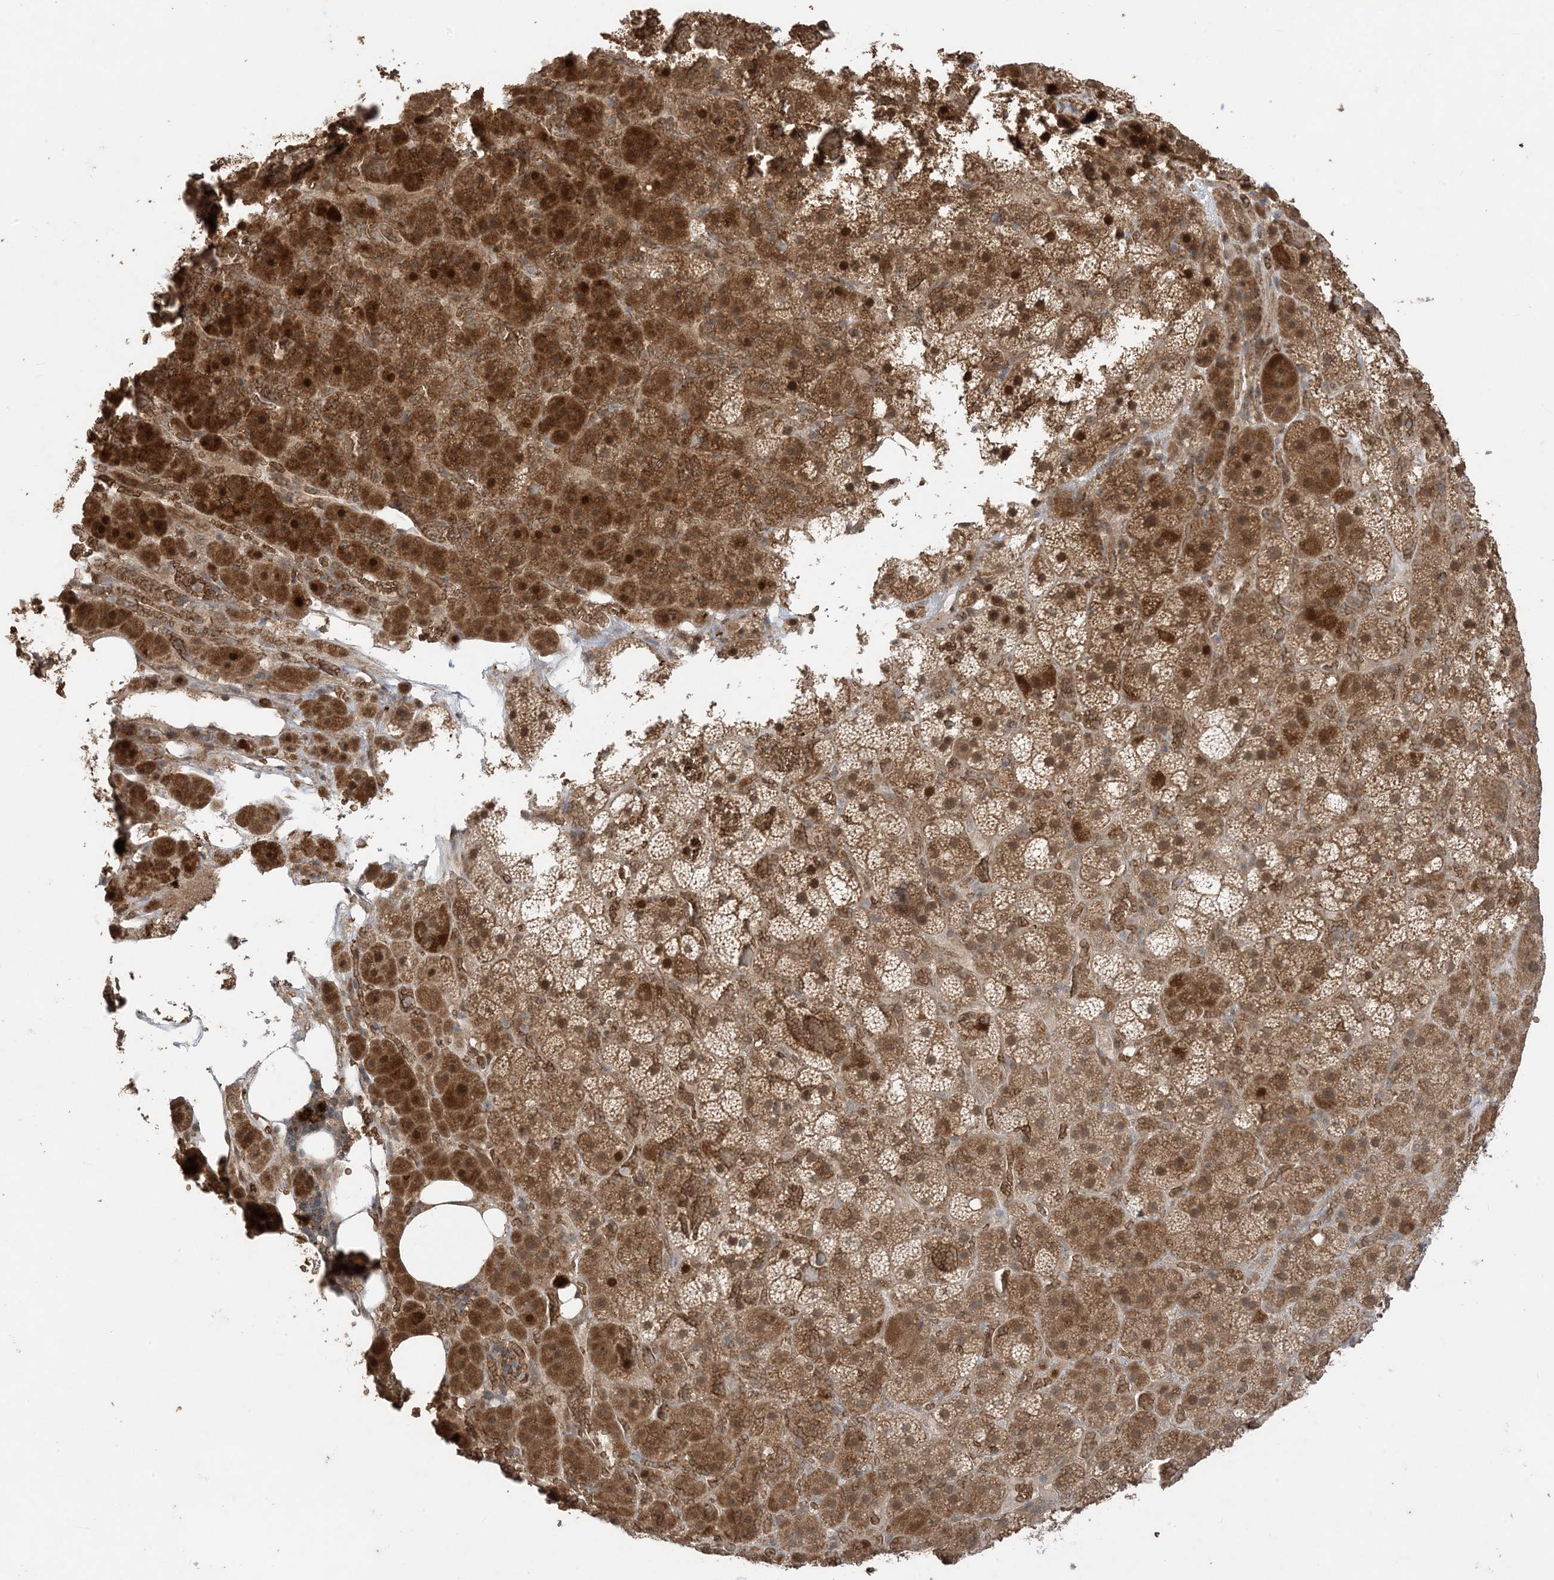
{"staining": {"intensity": "moderate", "quantity": ">75%", "location": "cytoplasmic/membranous,nuclear"}, "tissue": "adrenal gland", "cell_type": "Glandular cells", "image_type": "normal", "snomed": [{"axis": "morphology", "description": "Normal tissue, NOS"}, {"axis": "topography", "description": "Adrenal gland"}], "caption": "Adrenal gland stained with DAB immunohistochemistry shows medium levels of moderate cytoplasmic/membranous,nuclear expression in about >75% of glandular cells. (IHC, brightfield microscopy, high magnification).", "gene": "PUSL1", "patient": {"sex": "female", "age": 59}}